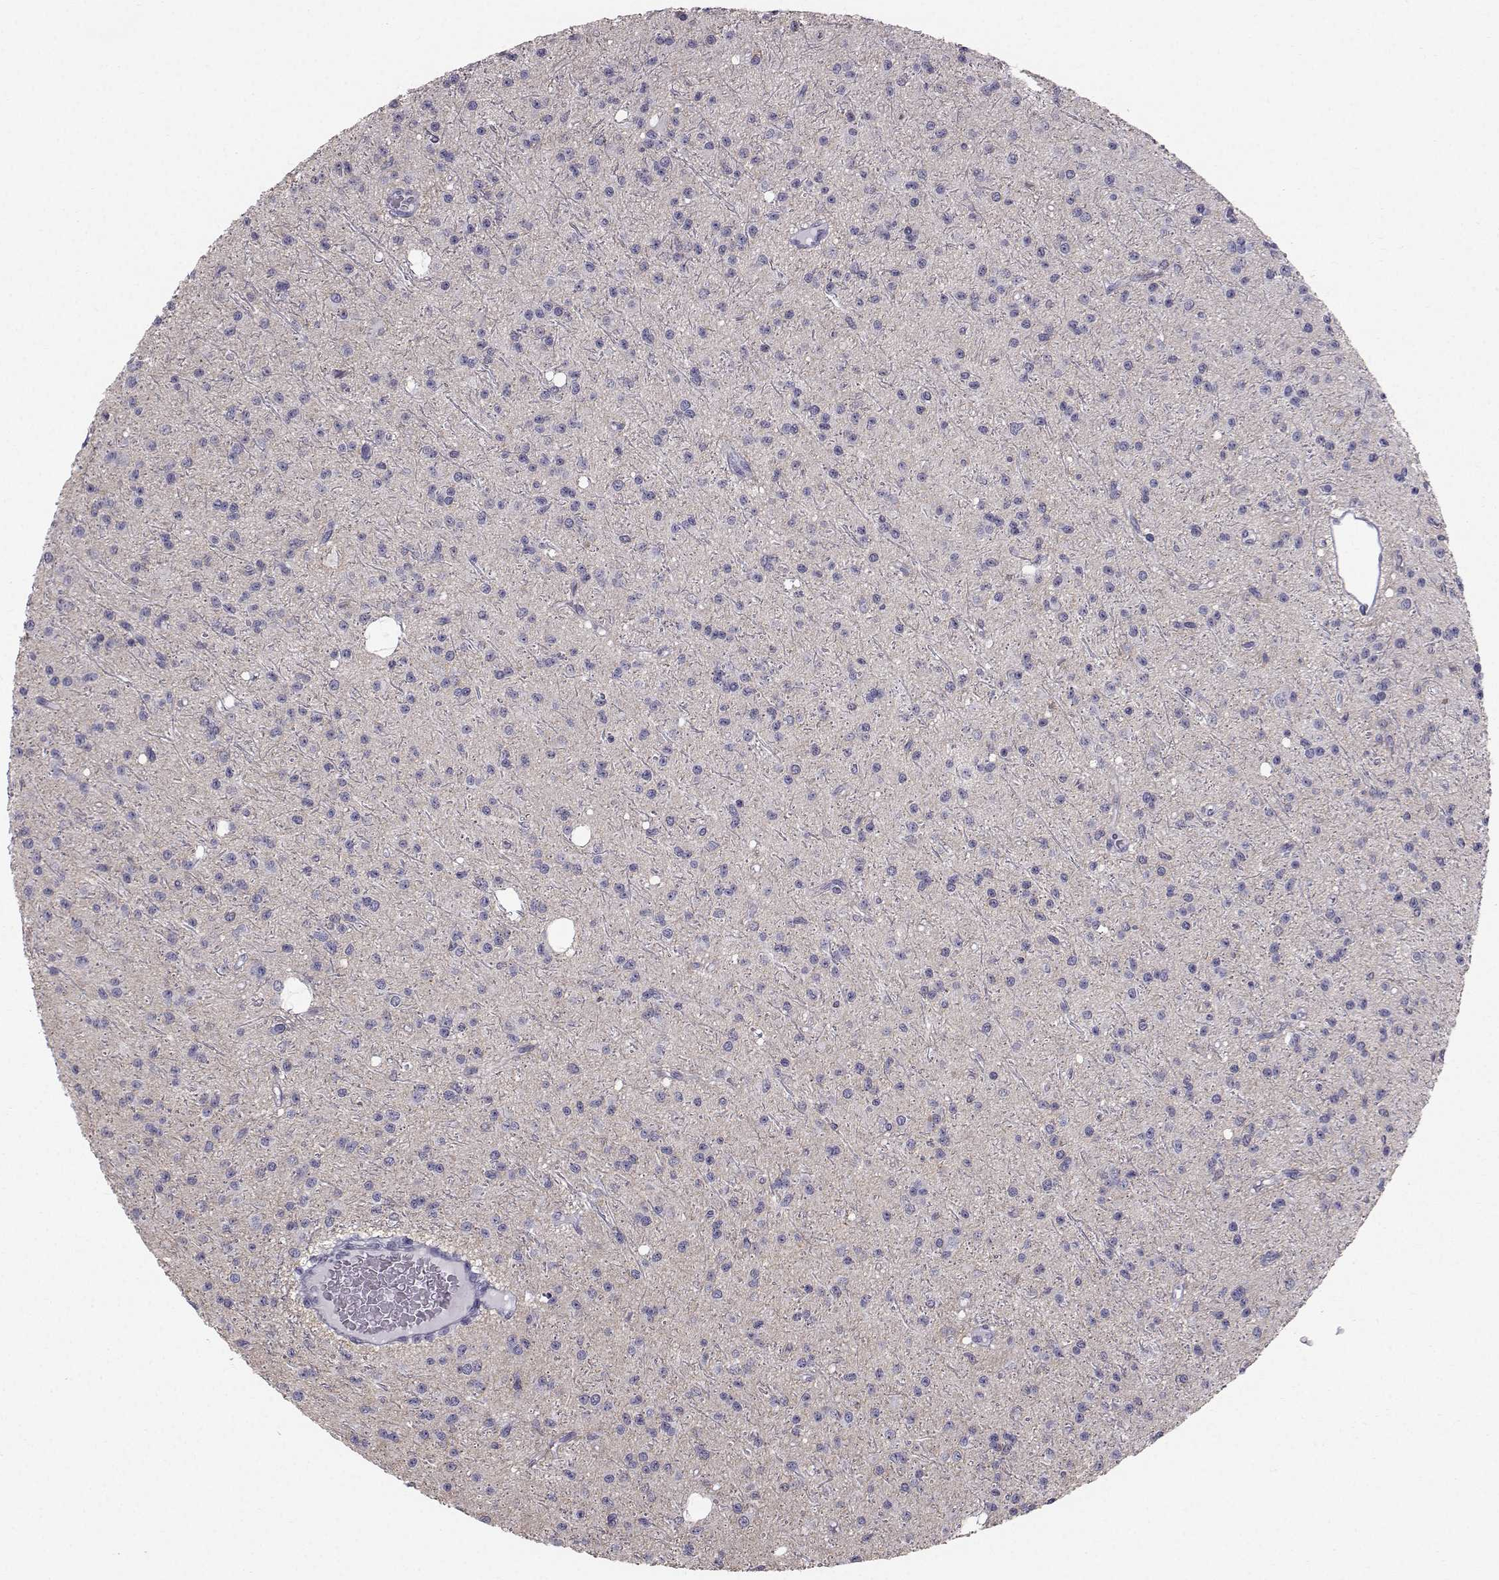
{"staining": {"intensity": "negative", "quantity": "none", "location": "none"}, "tissue": "glioma", "cell_type": "Tumor cells", "image_type": "cancer", "snomed": [{"axis": "morphology", "description": "Glioma, malignant, Low grade"}, {"axis": "topography", "description": "Brain"}], "caption": "High power microscopy image of an IHC micrograph of glioma, revealing no significant positivity in tumor cells. Brightfield microscopy of immunohistochemistry (IHC) stained with DAB (brown) and hematoxylin (blue), captured at high magnification.", "gene": "SPDYE4", "patient": {"sex": "male", "age": 27}}